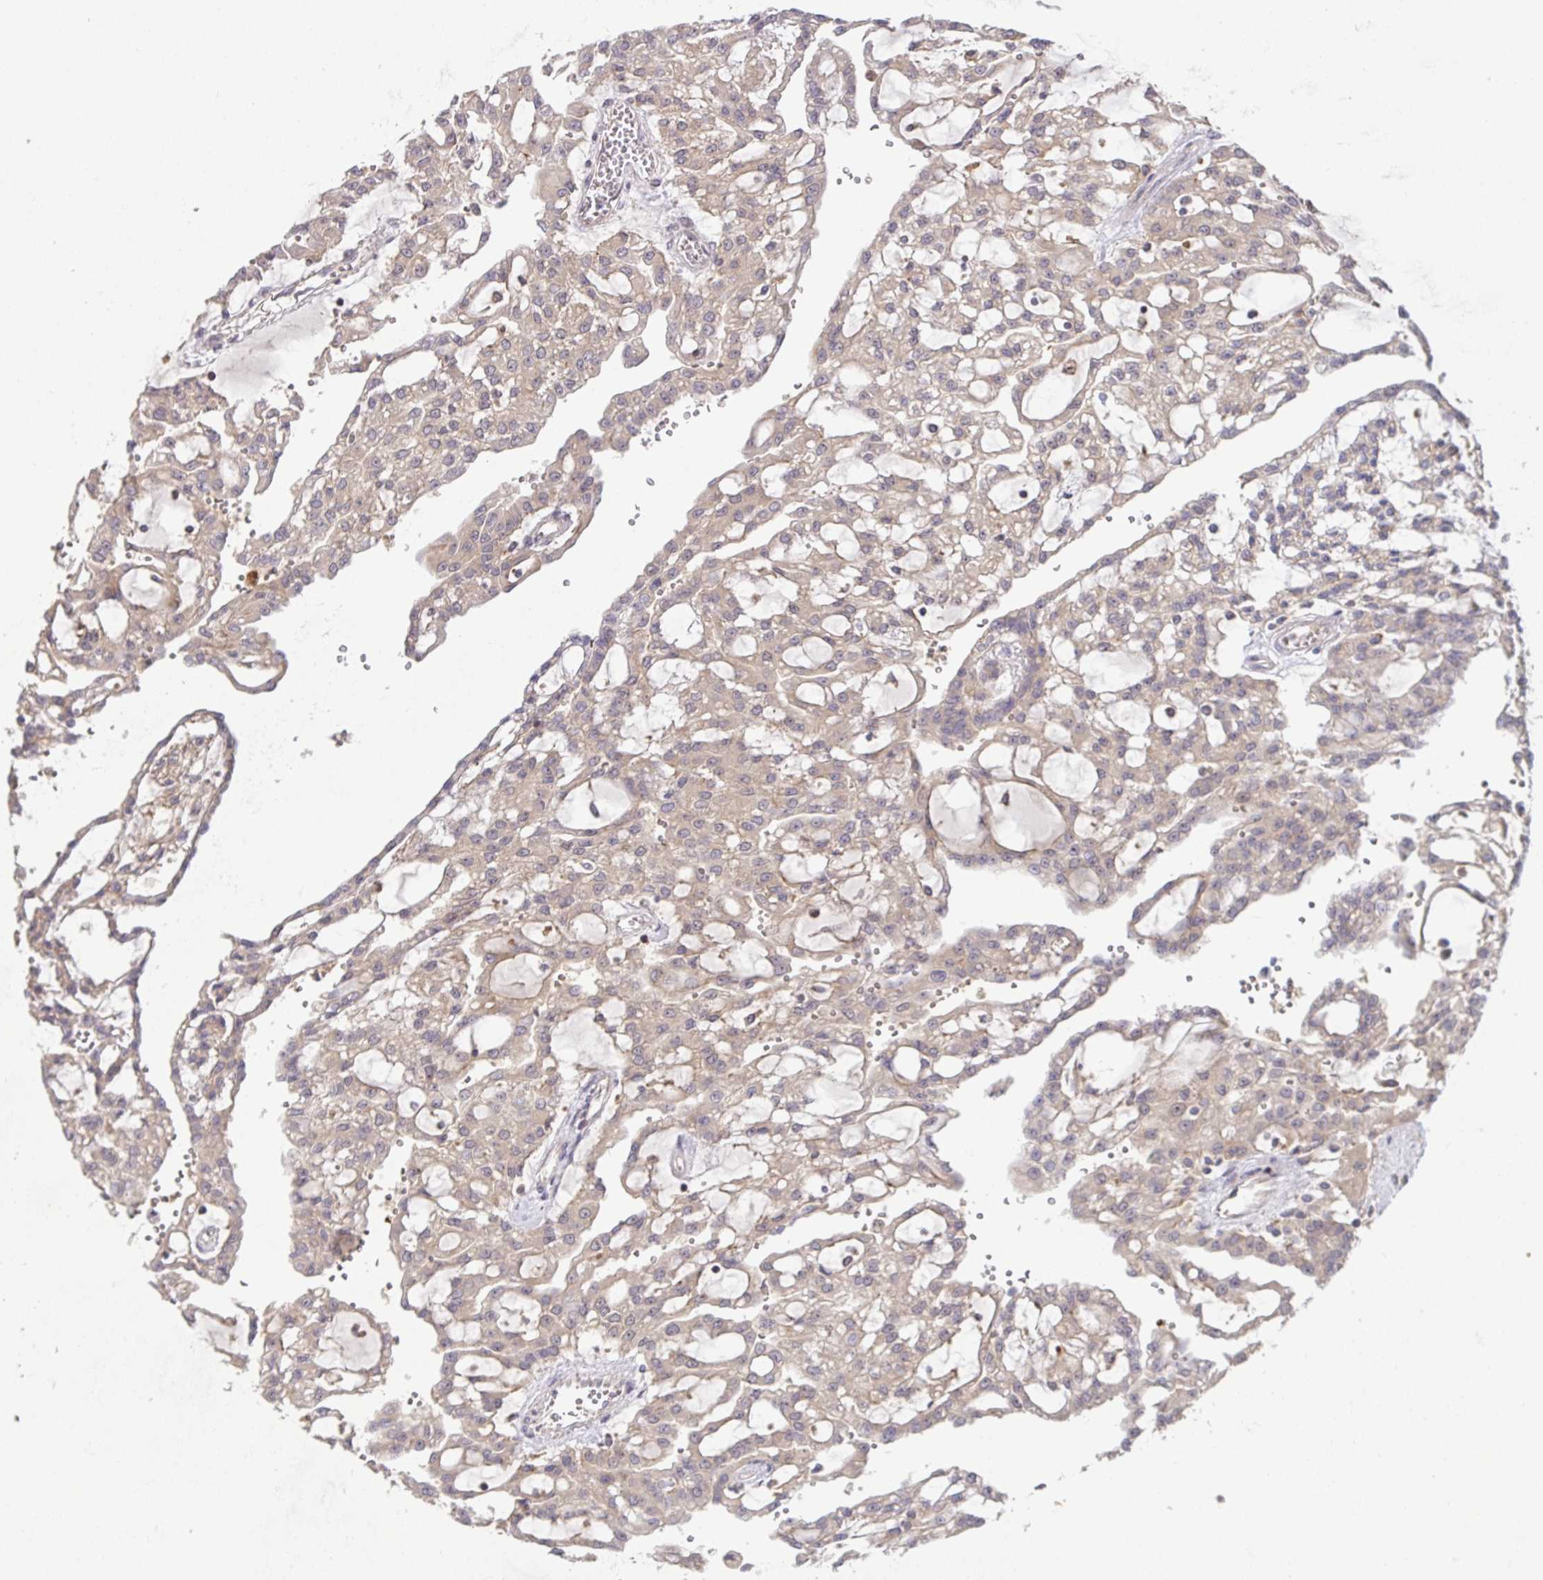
{"staining": {"intensity": "weak", "quantity": "25%-75%", "location": "cytoplasmic/membranous"}, "tissue": "renal cancer", "cell_type": "Tumor cells", "image_type": "cancer", "snomed": [{"axis": "morphology", "description": "Adenocarcinoma, NOS"}, {"axis": "topography", "description": "Kidney"}], "caption": "Renal cancer stained with DAB immunohistochemistry displays low levels of weak cytoplasmic/membranous positivity in about 25%-75% of tumor cells.", "gene": "SLC9A6", "patient": {"sex": "male", "age": 63}}